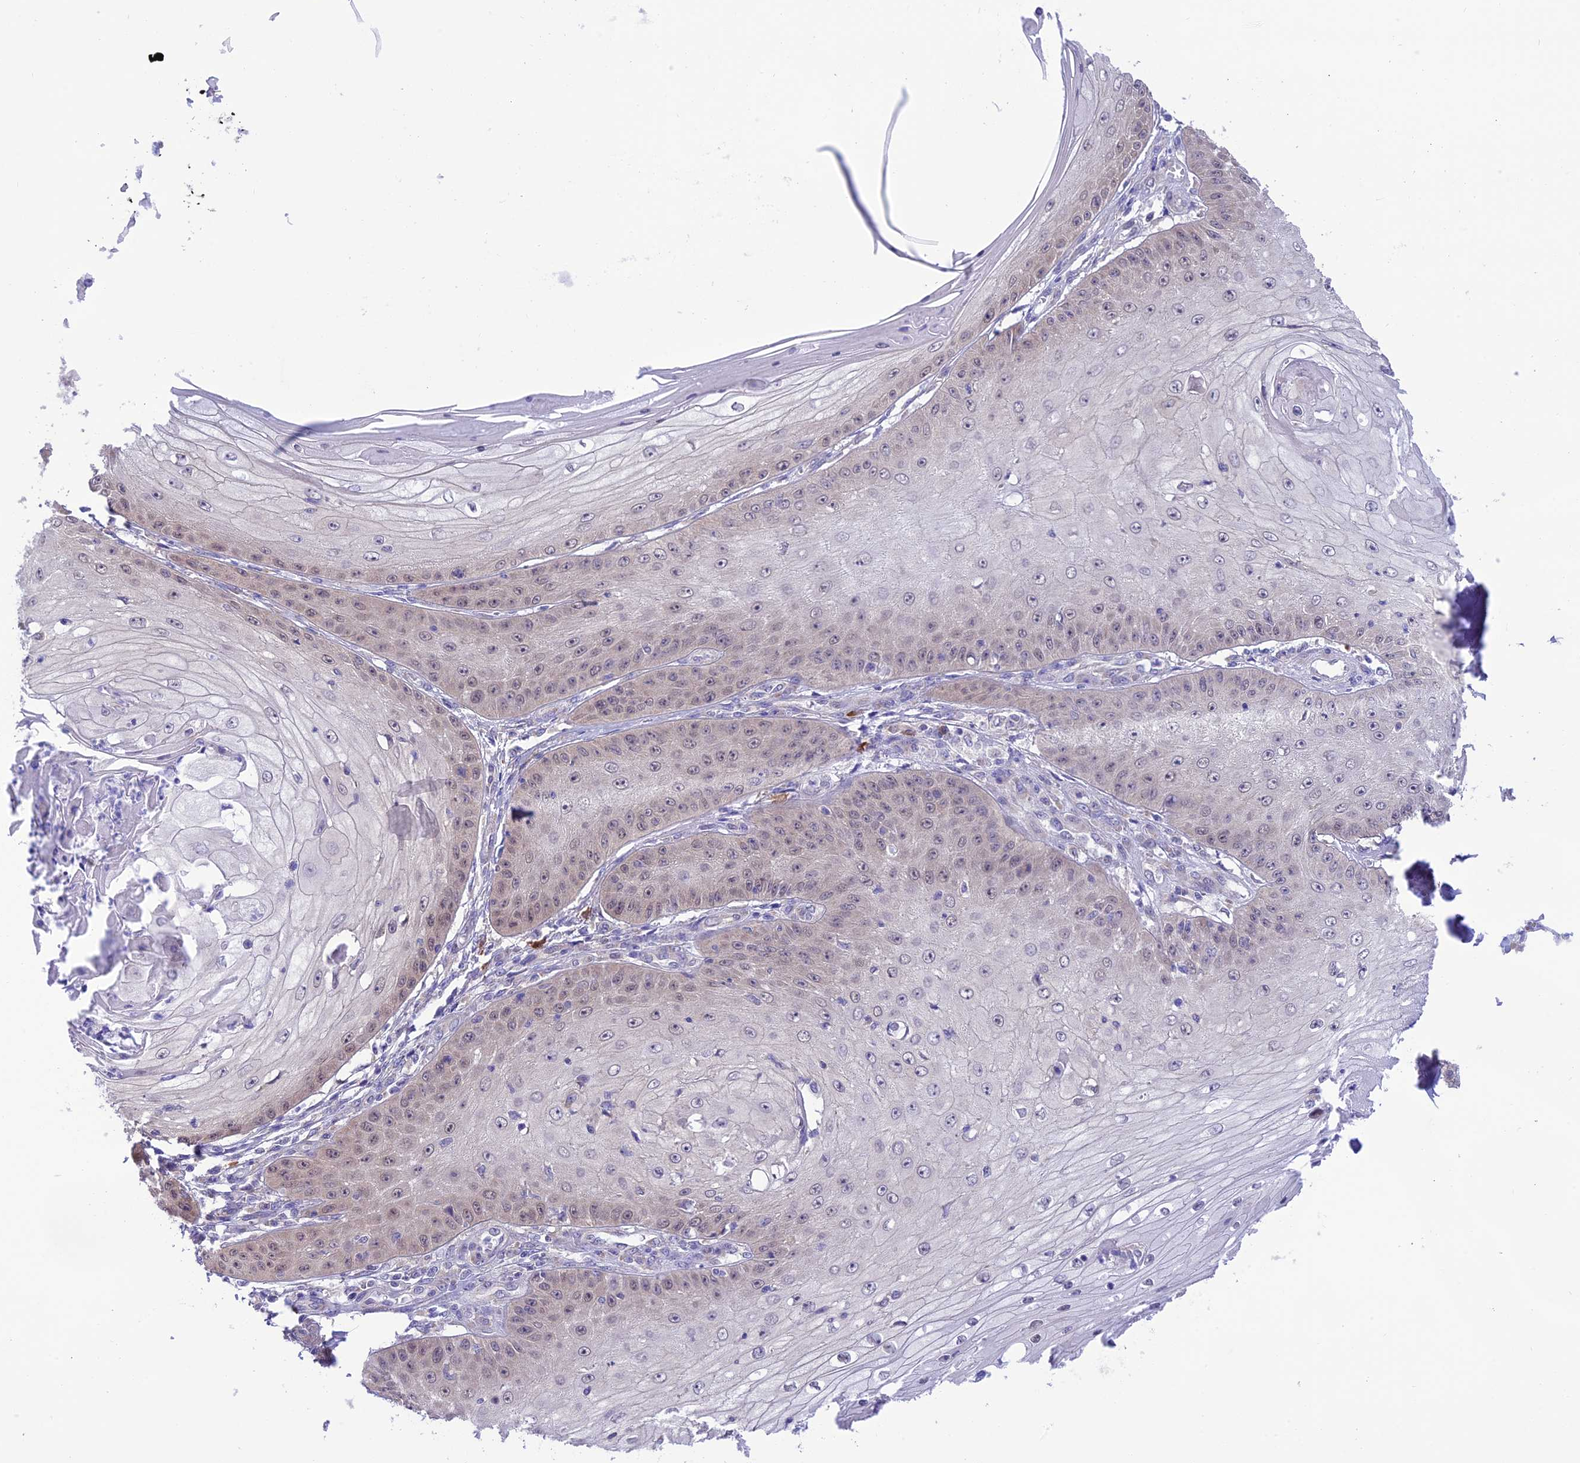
{"staining": {"intensity": "weak", "quantity": "<25%", "location": "cytoplasmic/membranous"}, "tissue": "skin cancer", "cell_type": "Tumor cells", "image_type": "cancer", "snomed": [{"axis": "morphology", "description": "Squamous cell carcinoma, NOS"}, {"axis": "topography", "description": "Skin"}], "caption": "Immunohistochemical staining of skin squamous cell carcinoma reveals no significant staining in tumor cells. (Immunohistochemistry (ihc), brightfield microscopy, high magnification).", "gene": "RNF126", "patient": {"sex": "male", "age": 70}}